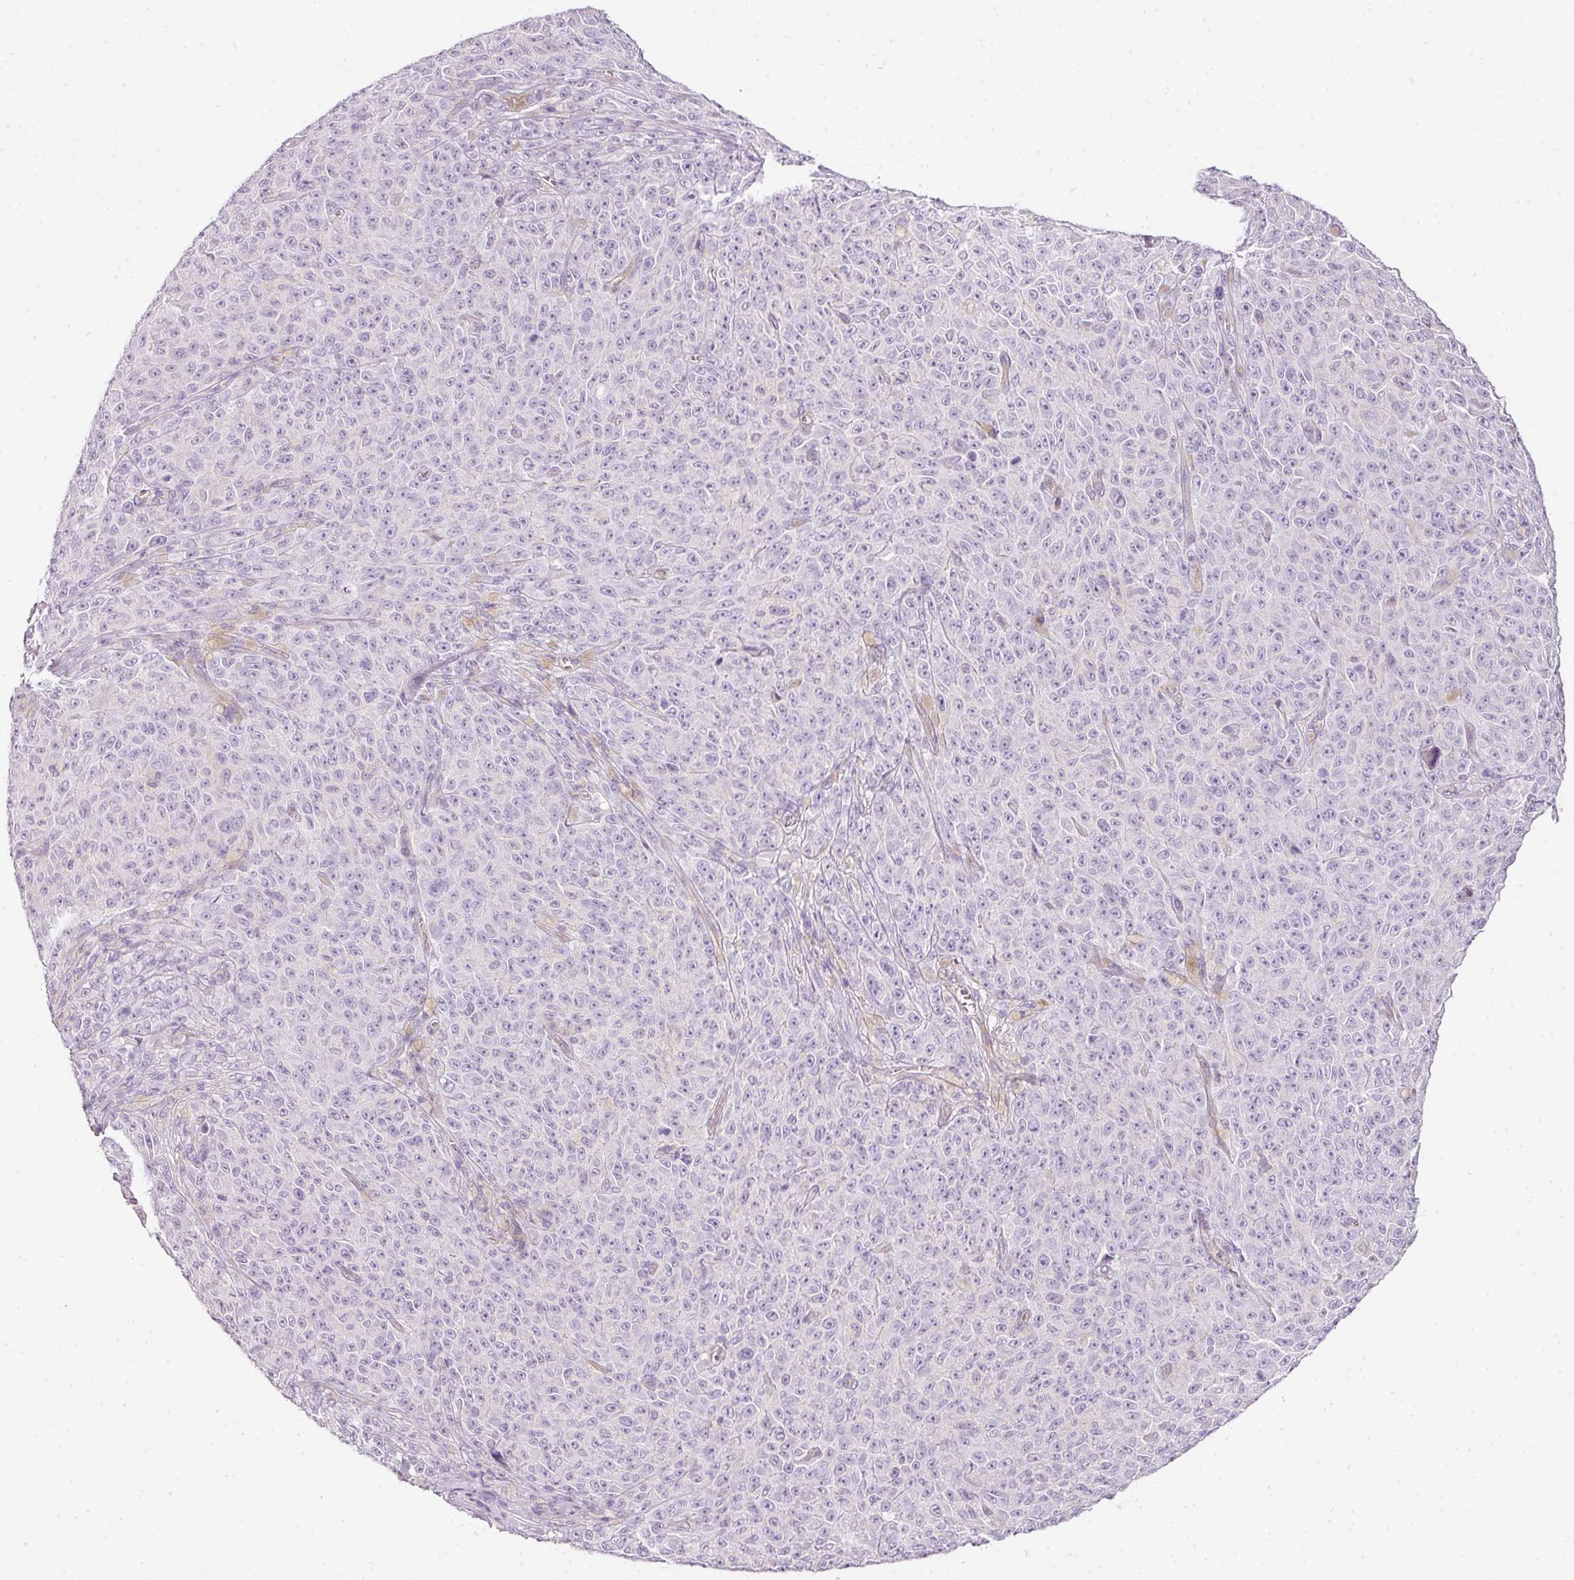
{"staining": {"intensity": "negative", "quantity": "none", "location": "none"}, "tissue": "melanoma", "cell_type": "Tumor cells", "image_type": "cancer", "snomed": [{"axis": "morphology", "description": "Malignant melanoma, NOS"}, {"axis": "topography", "description": "Skin"}], "caption": "Immunohistochemistry histopathology image of neoplastic tissue: human malignant melanoma stained with DAB exhibits no significant protein expression in tumor cells.", "gene": "RAX2", "patient": {"sex": "female", "age": 82}}